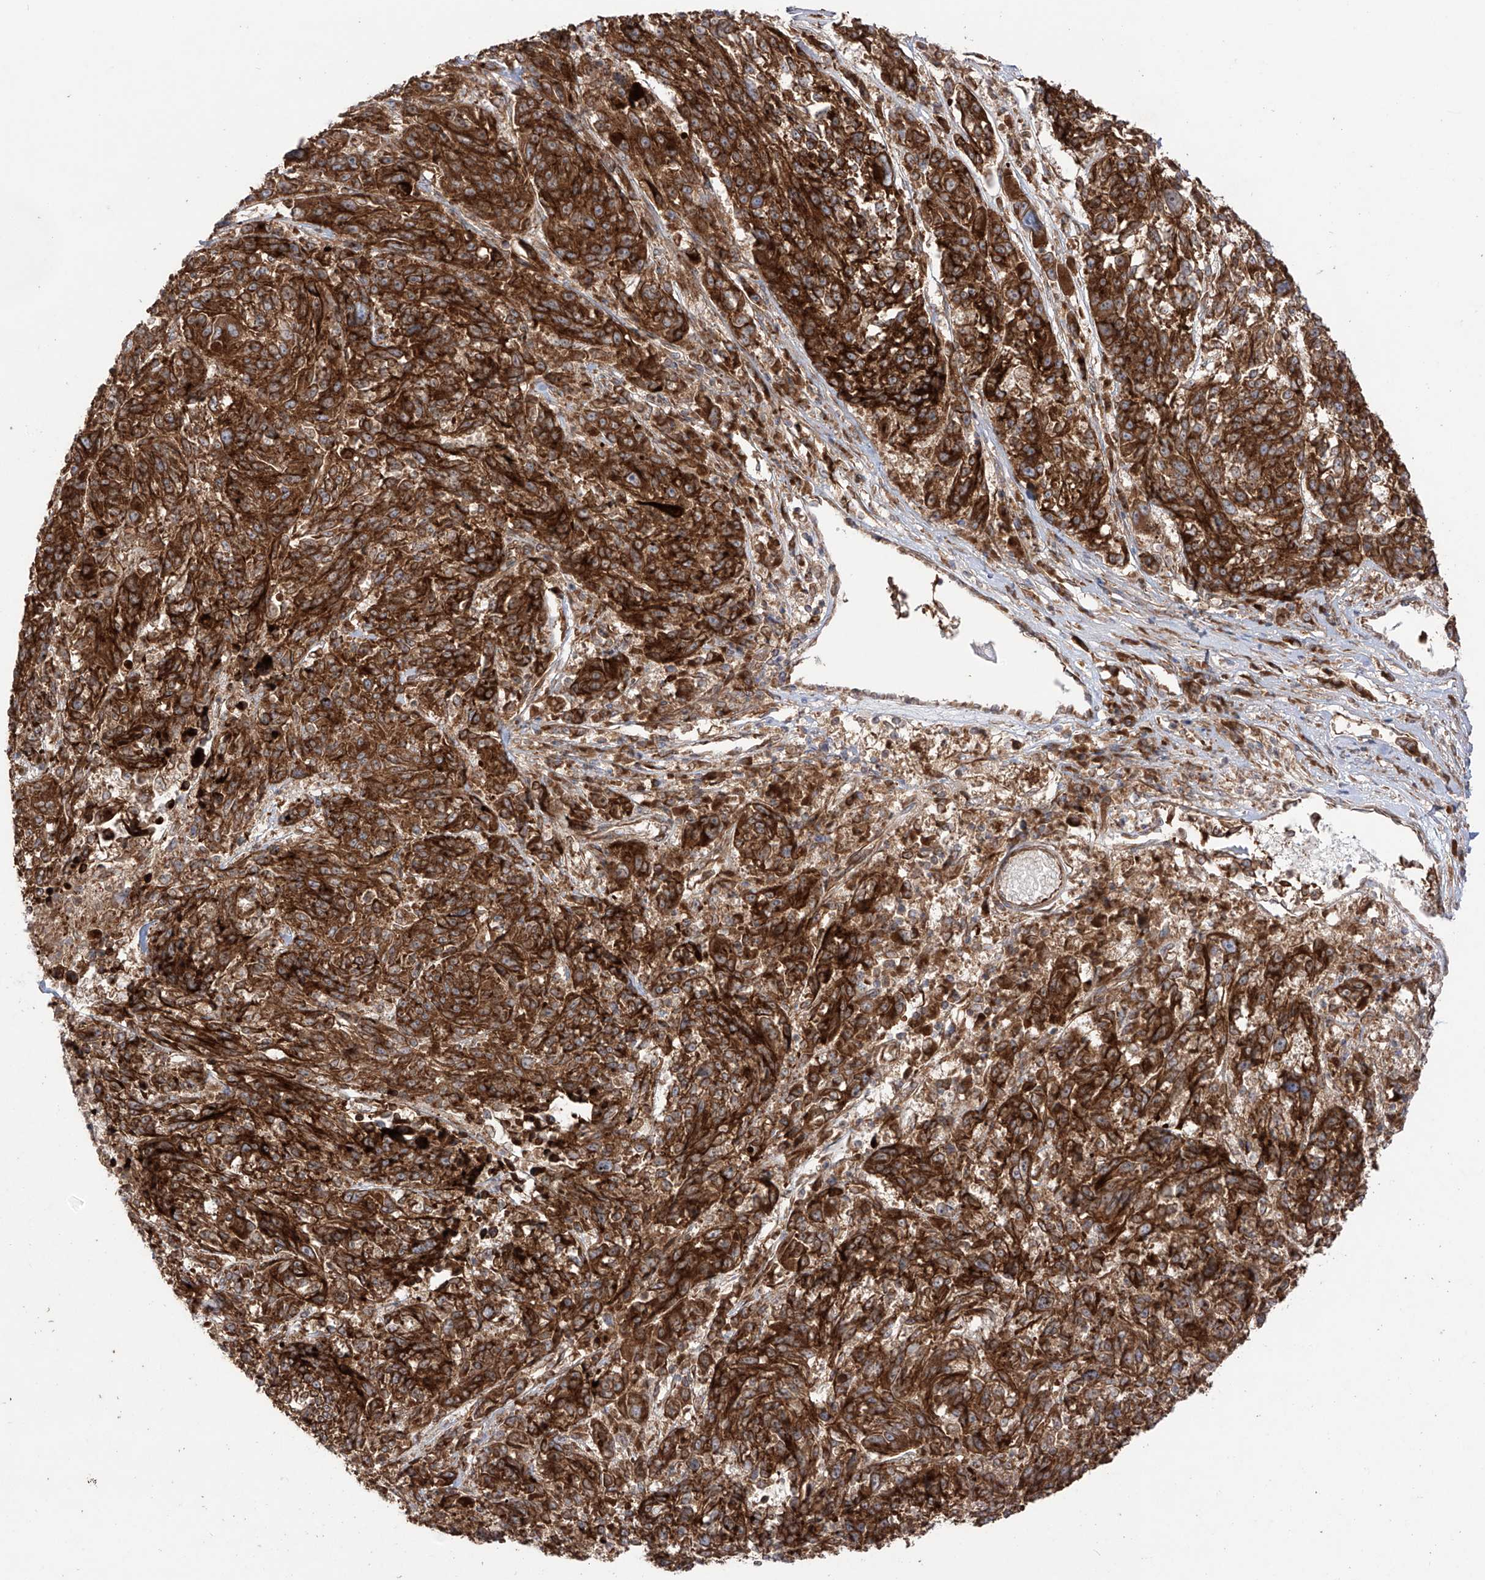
{"staining": {"intensity": "strong", "quantity": ">75%", "location": "cytoplasmic/membranous"}, "tissue": "melanoma", "cell_type": "Tumor cells", "image_type": "cancer", "snomed": [{"axis": "morphology", "description": "Malignant melanoma, NOS"}, {"axis": "topography", "description": "Skin"}], "caption": "Protein staining reveals strong cytoplasmic/membranous expression in about >75% of tumor cells in melanoma.", "gene": "YKT6", "patient": {"sex": "male", "age": 53}}